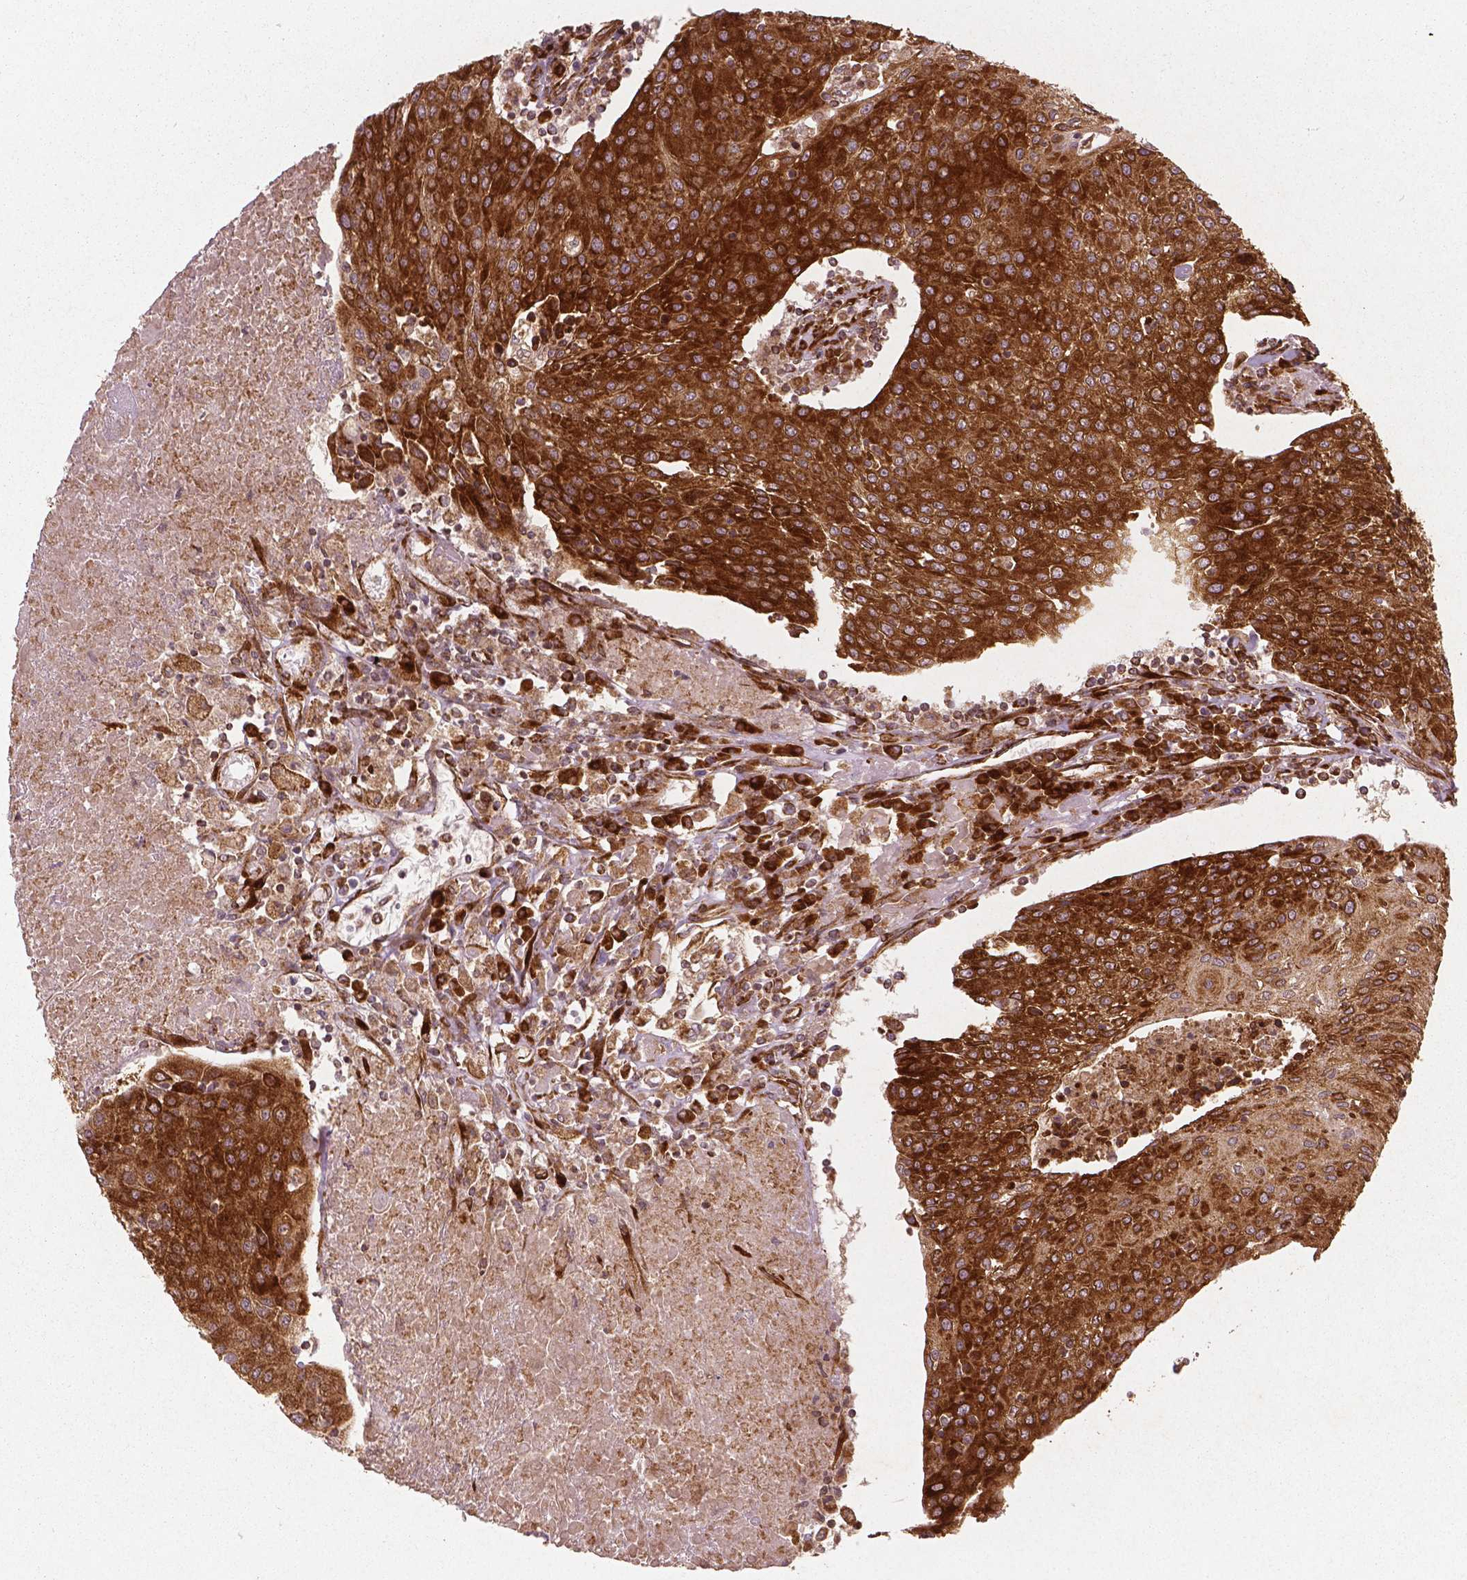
{"staining": {"intensity": "strong", "quantity": ">75%", "location": "cytoplasmic/membranous"}, "tissue": "urothelial cancer", "cell_type": "Tumor cells", "image_type": "cancer", "snomed": [{"axis": "morphology", "description": "Urothelial carcinoma, High grade"}, {"axis": "topography", "description": "Urinary bladder"}], "caption": "Immunohistochemistry photomicrograph of urothelial cancer stained for a protein (brown), which shows high levels of strong cytoplasmic/membranous expression in approximately >75% of tumor cells.", "gene": "PGAM5", "patient": {"sex": "female", "age": 85}}